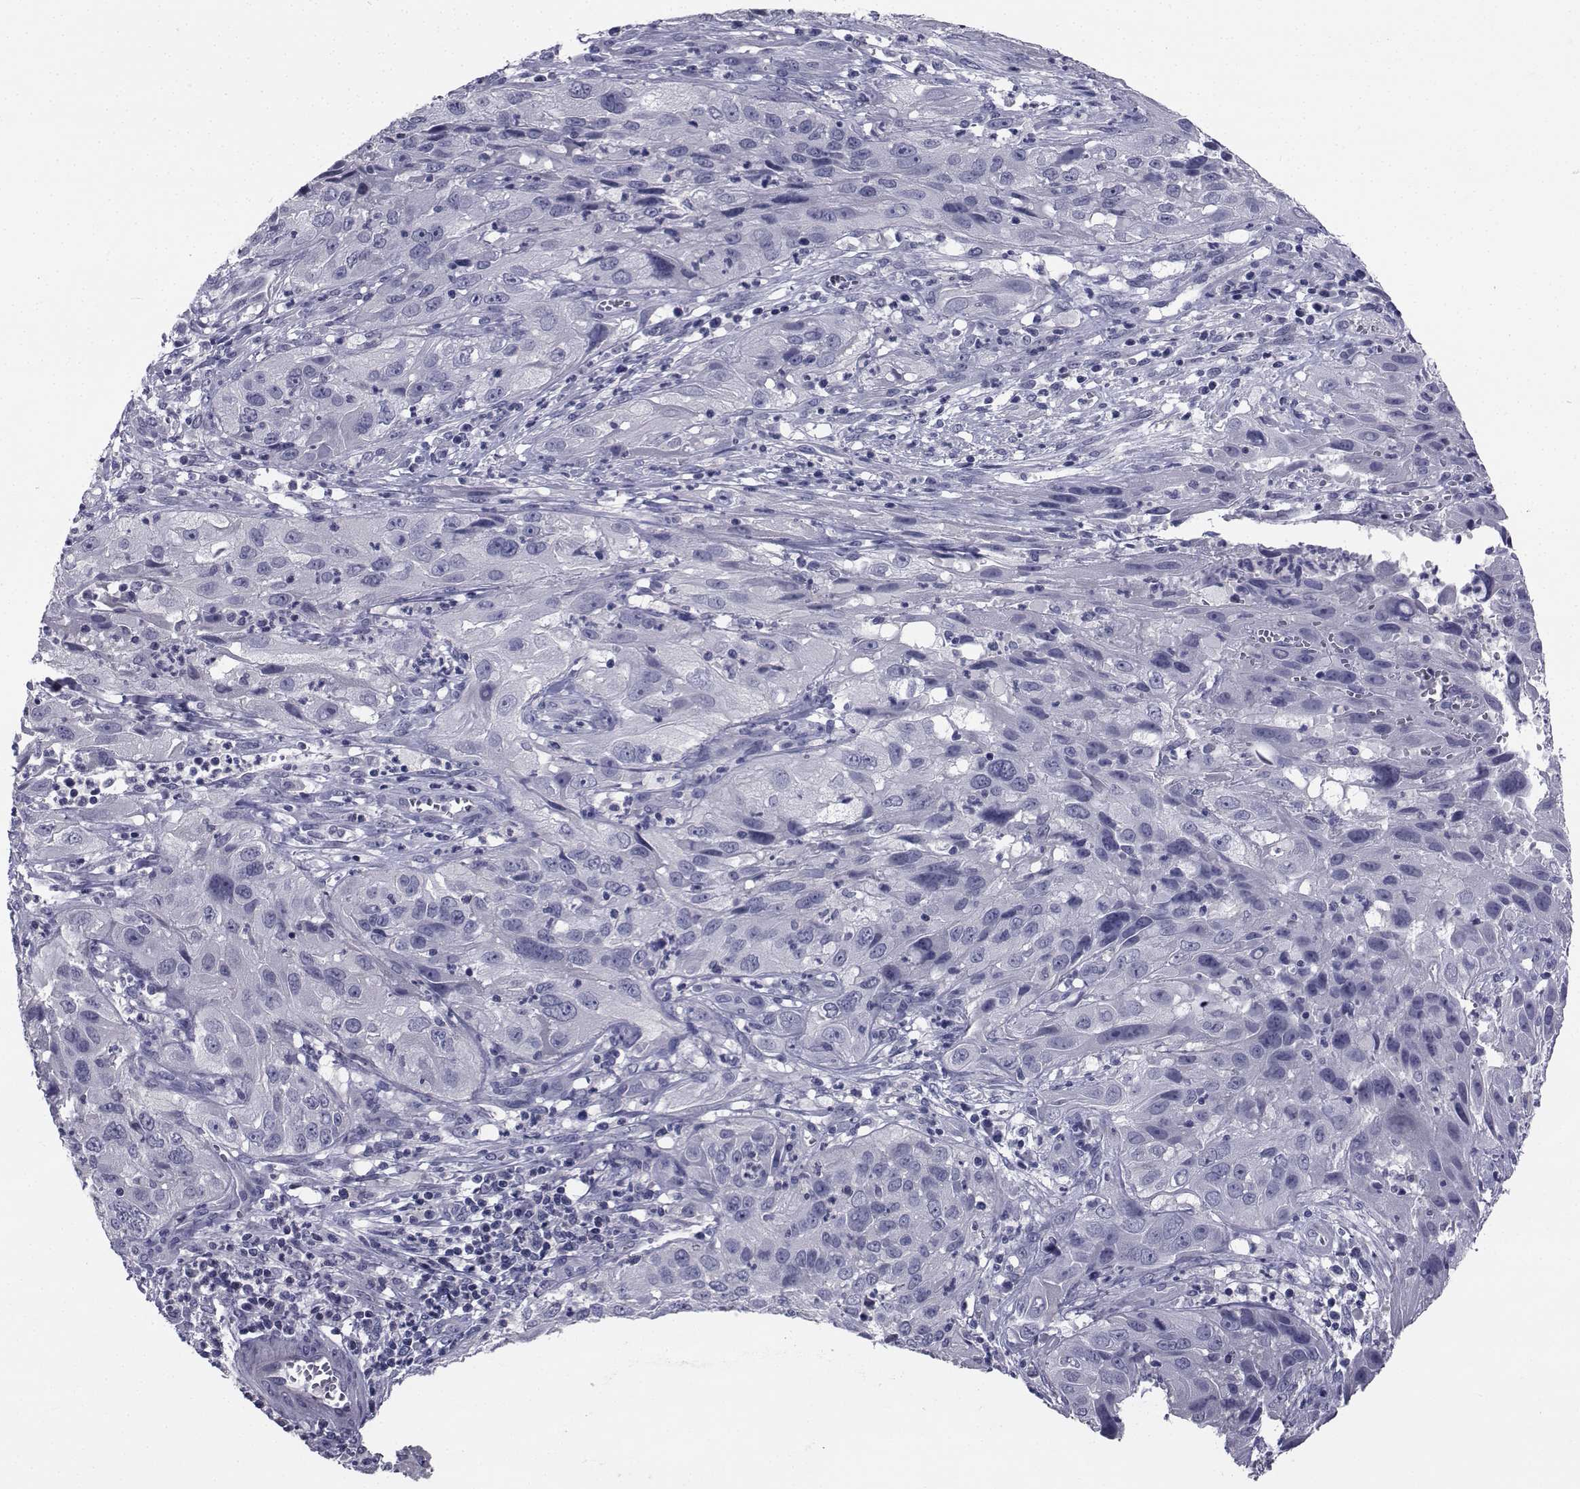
{"staining": {"intensity": "negative", "quantity": "none", "location": "none"}, "tissue": "cervical cancer", "cell_type": "Tumor cells", "image_type": "cancer", "snomed": [{"axis": "morphology", "description": "Squamous cell carcinoma, NOS"}, {"axis": "topography", "description": "Cervix"}], "caption": "This is an immunohistochemistry (IHC) histopathology image of cervical cancer (squamous cell carcinoma). There is no expression in tumor cells.", "gene": "CHRNA1", "patient": {"sex": "female", "age": 32}}